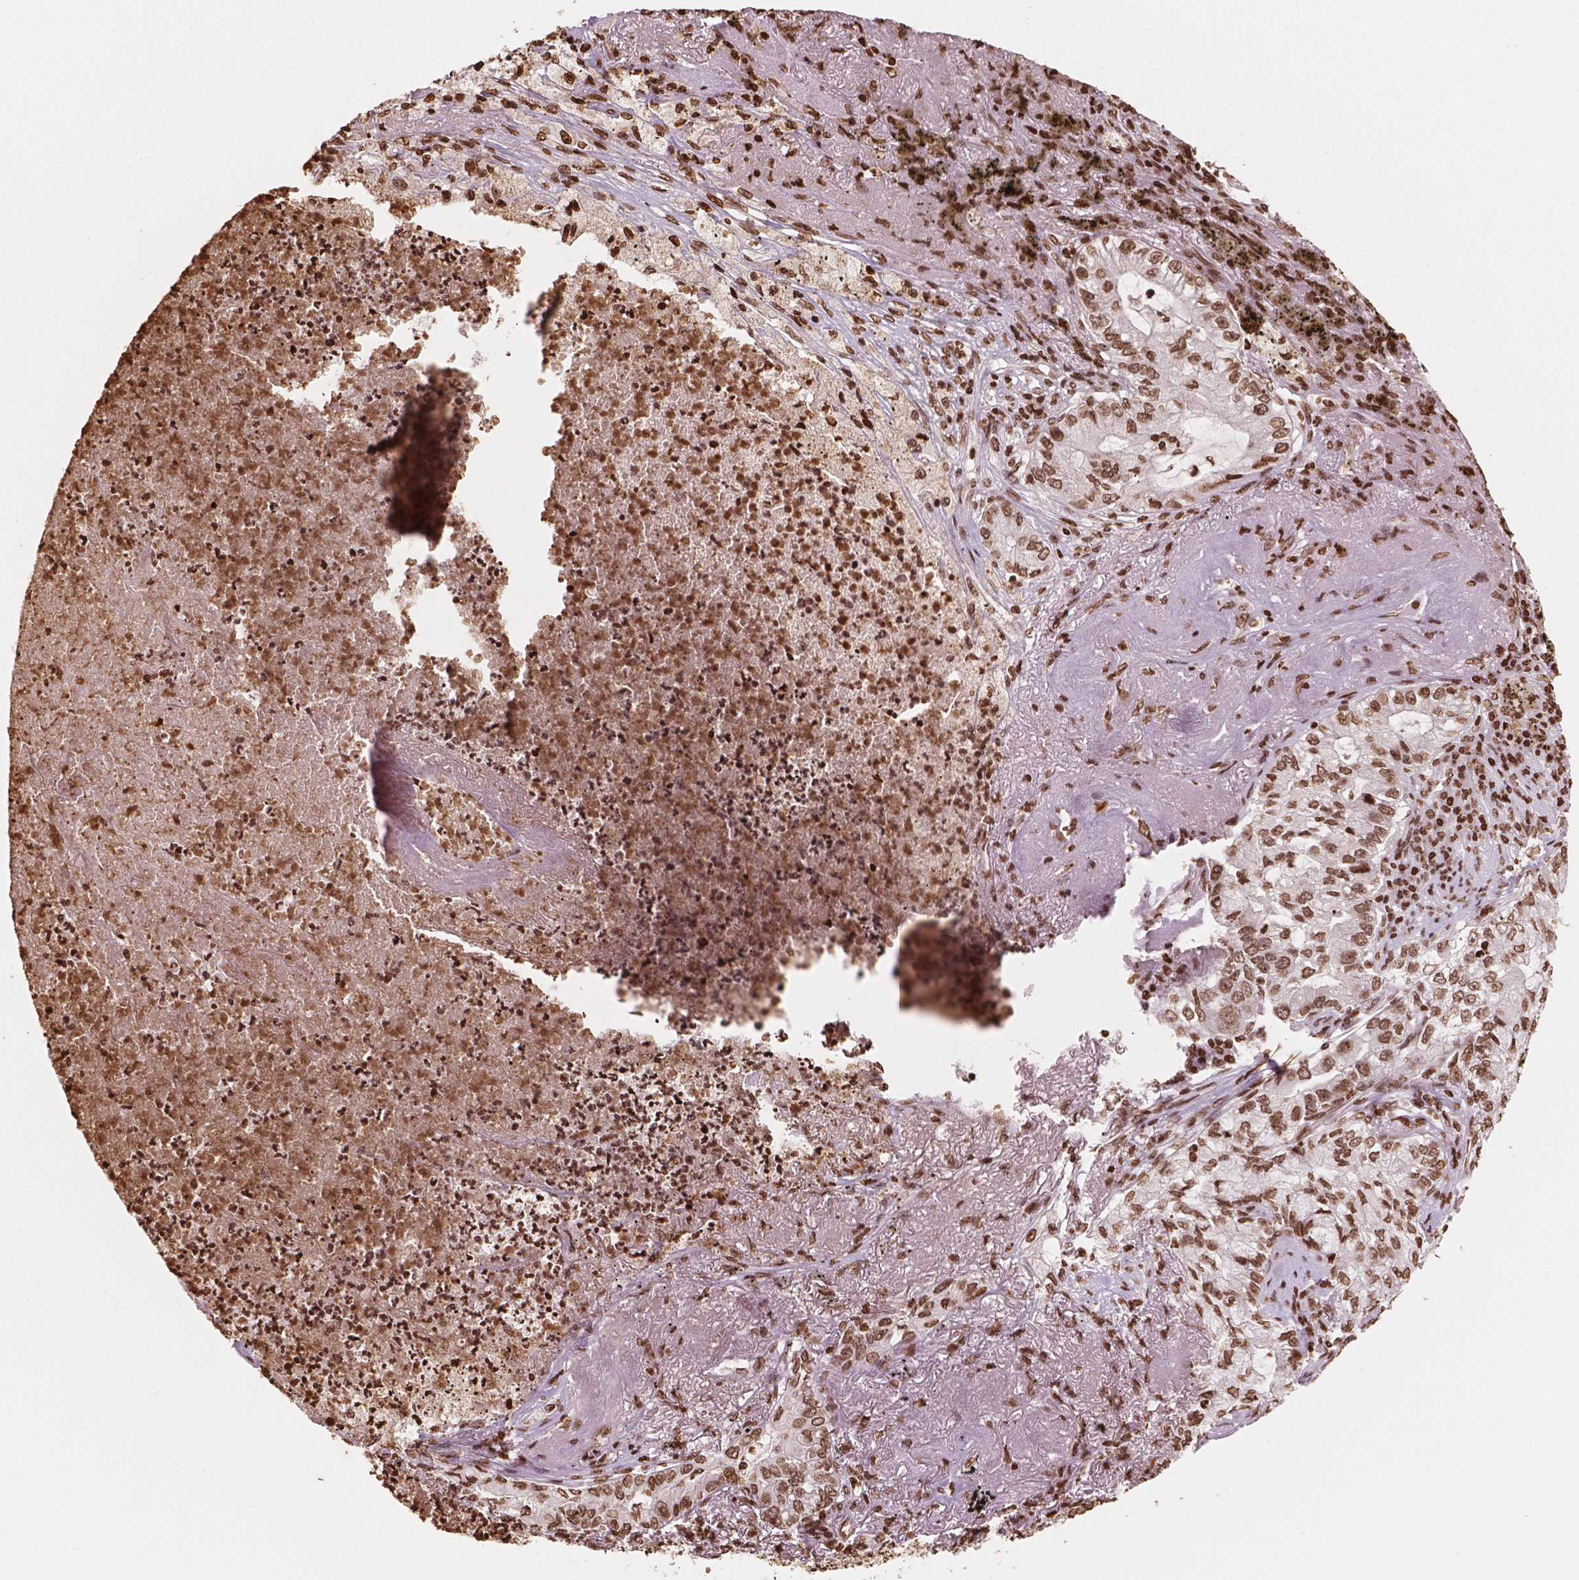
{"staining": {"intensity": "moderate", "quantity": ">75%", "location": "nuclear"}, "tissue": "lung cancer", "cell_type": "Tumor cells", "image_type": "cancer", "snomed": [{"axis": "morphology", "description": "Adenocarcinoma, NOS"}, {"axis": "topography", "description": "Lung"}], "caption": "Brown immunohistochemical staining in lung adenocarcinoma displays moderate nuclear positivity in about >75% of tumor cells.", "gene": "H3C7", "patient": {"sex": "female", "age": 73}}